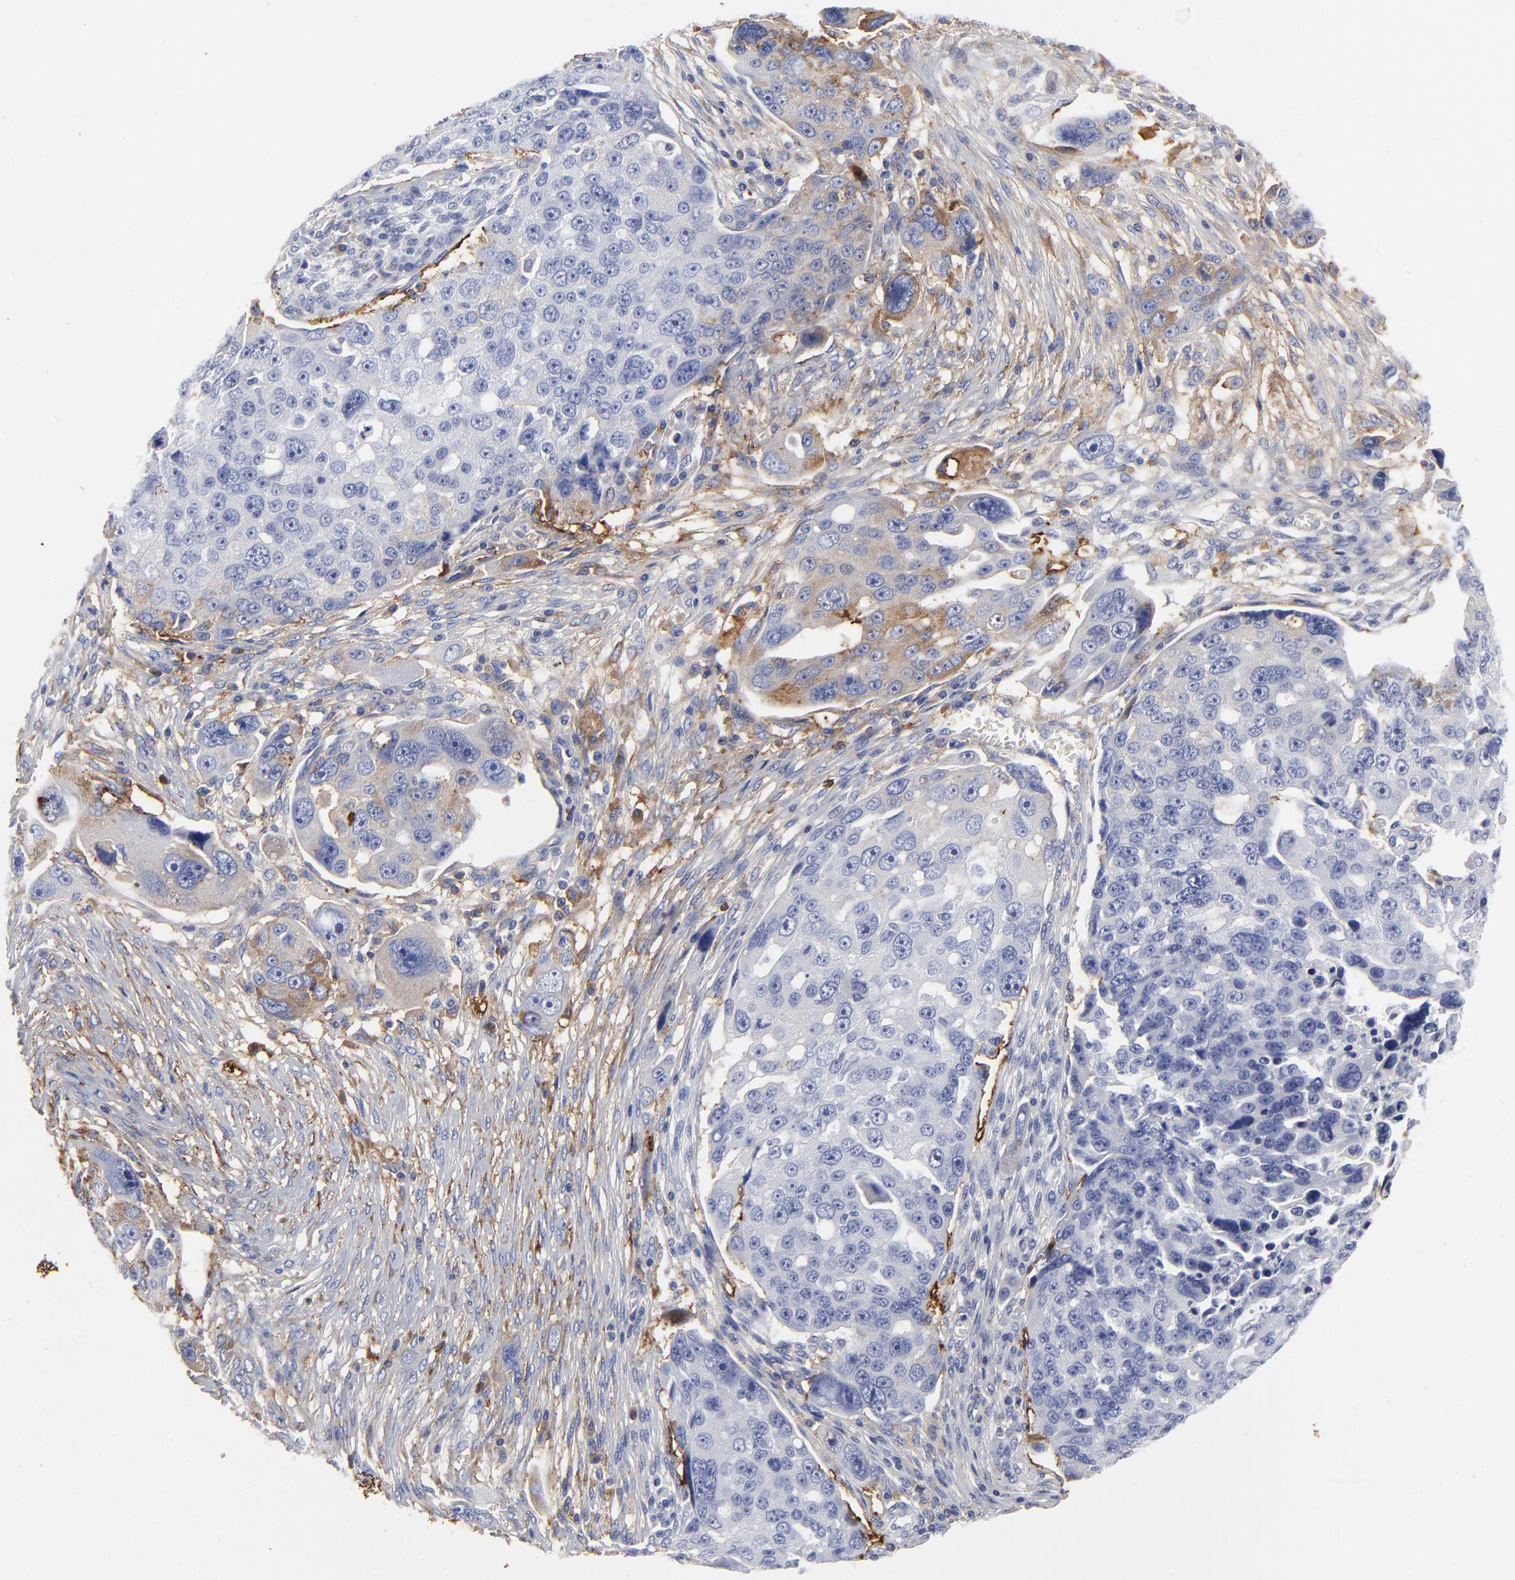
{"staining": {"intensity": "negative", "quantity": "none", "location": "none"}, "tissue": "ovarian cancer", "cell_type": "Tumor cells", "image_type": "cancer", "snomed": [{"axis": "morphology", "description": "Carcinoma, endometroid"}, {"axis": "topography", "description": "Ovary"}], "caption": "This is an immunohistochemistry (IHC) histopathology image of human endometroid carcinoma (ovarian). There is no expression in tumor cells.", "gene": "DCN", "patient": {"sex": "female", "age": 75}}